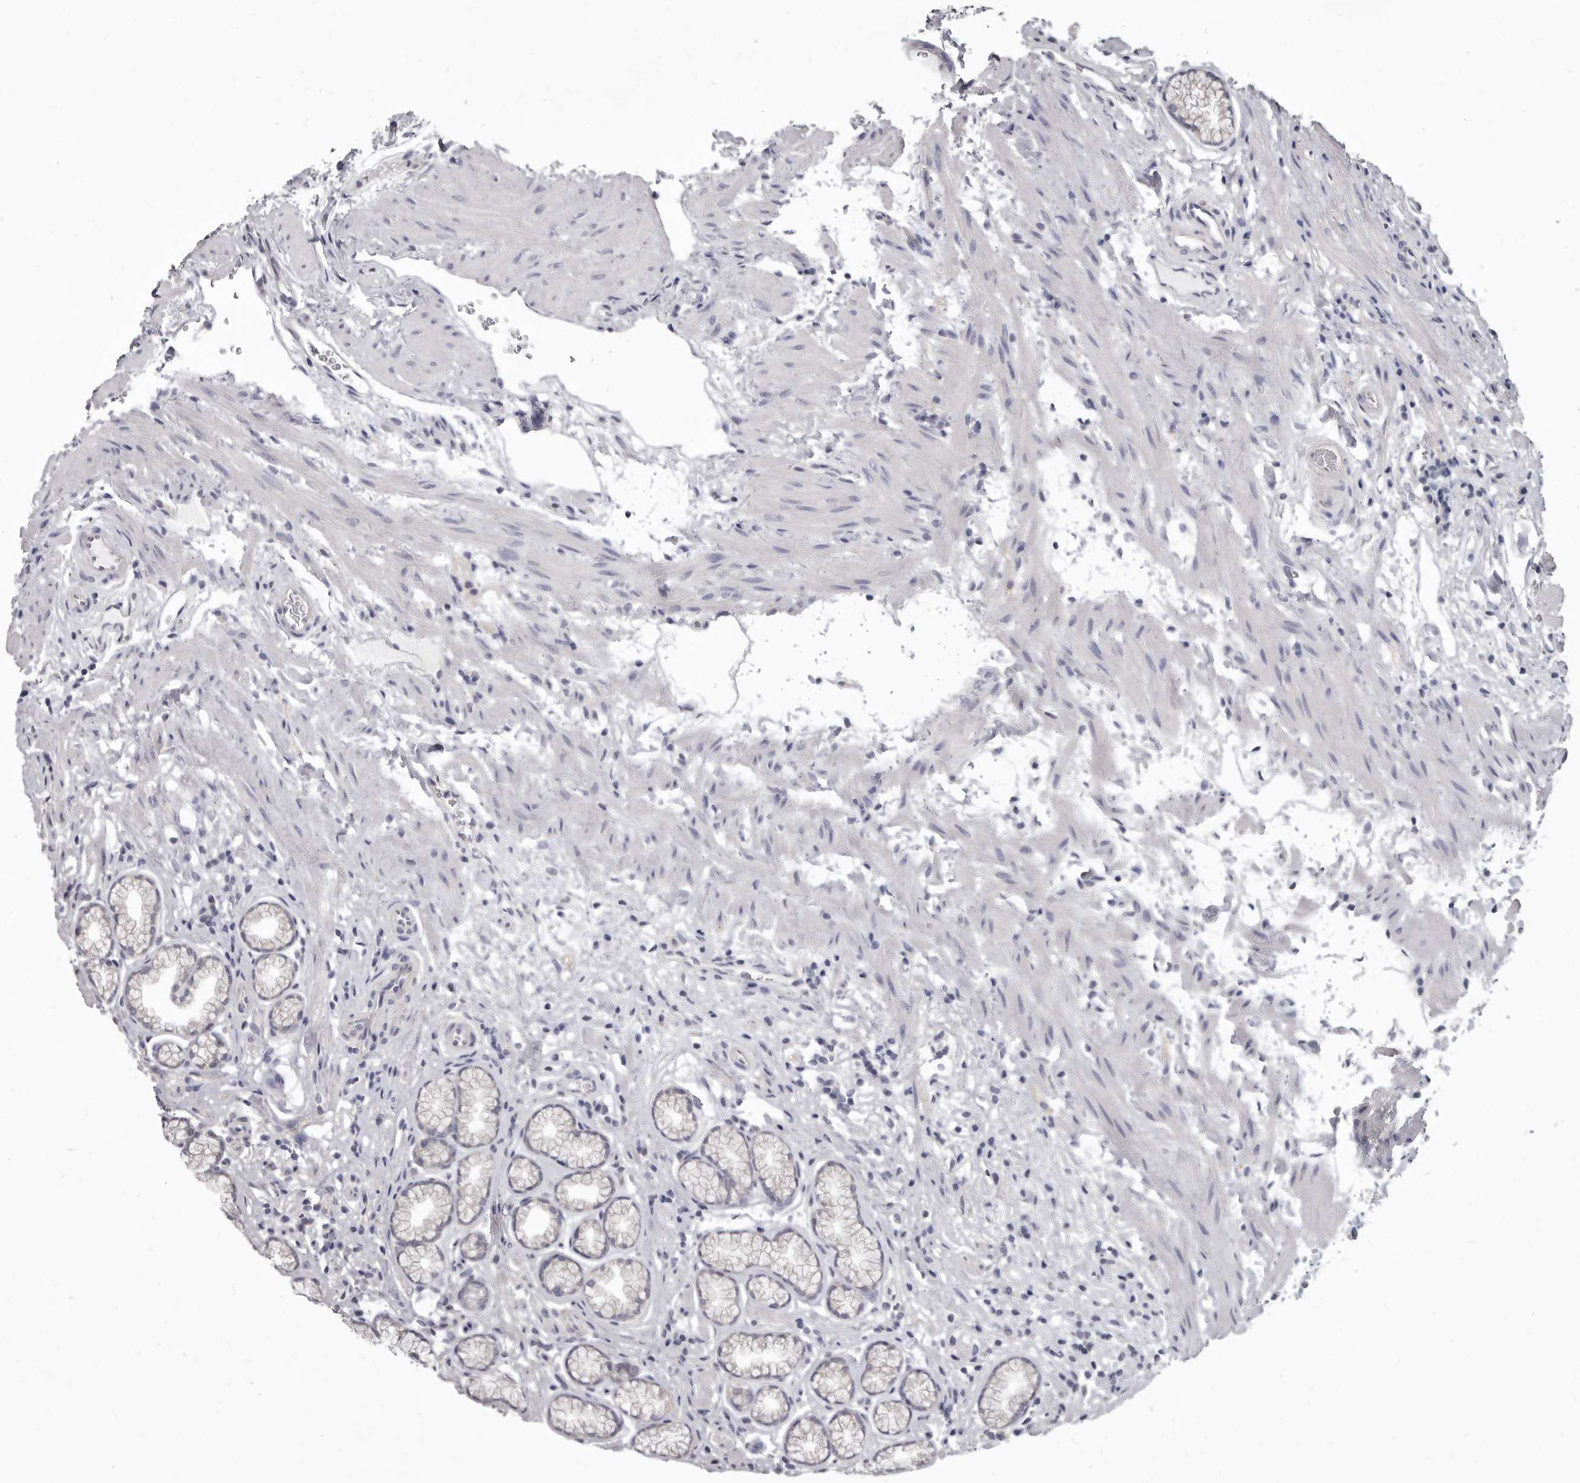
{"staining": {"intensity": "negative", "quantity": "none", "location": "none"}, "tissue": "stomach", "cell_type": "Glandular cells", "image_type": "normal", "snomed": [{"axis": "morphology", "description": "Normal tissue, NOS"}, {"axis": "topography", "description": "Stomach"}], "caption": "High power microscopy image of an immunohistochemistry histopathology image of benign stomach, revealing no significant expression in glandular cells.", "gene": "GSK3B", "patient": {"sex": "male", "age": 42}}